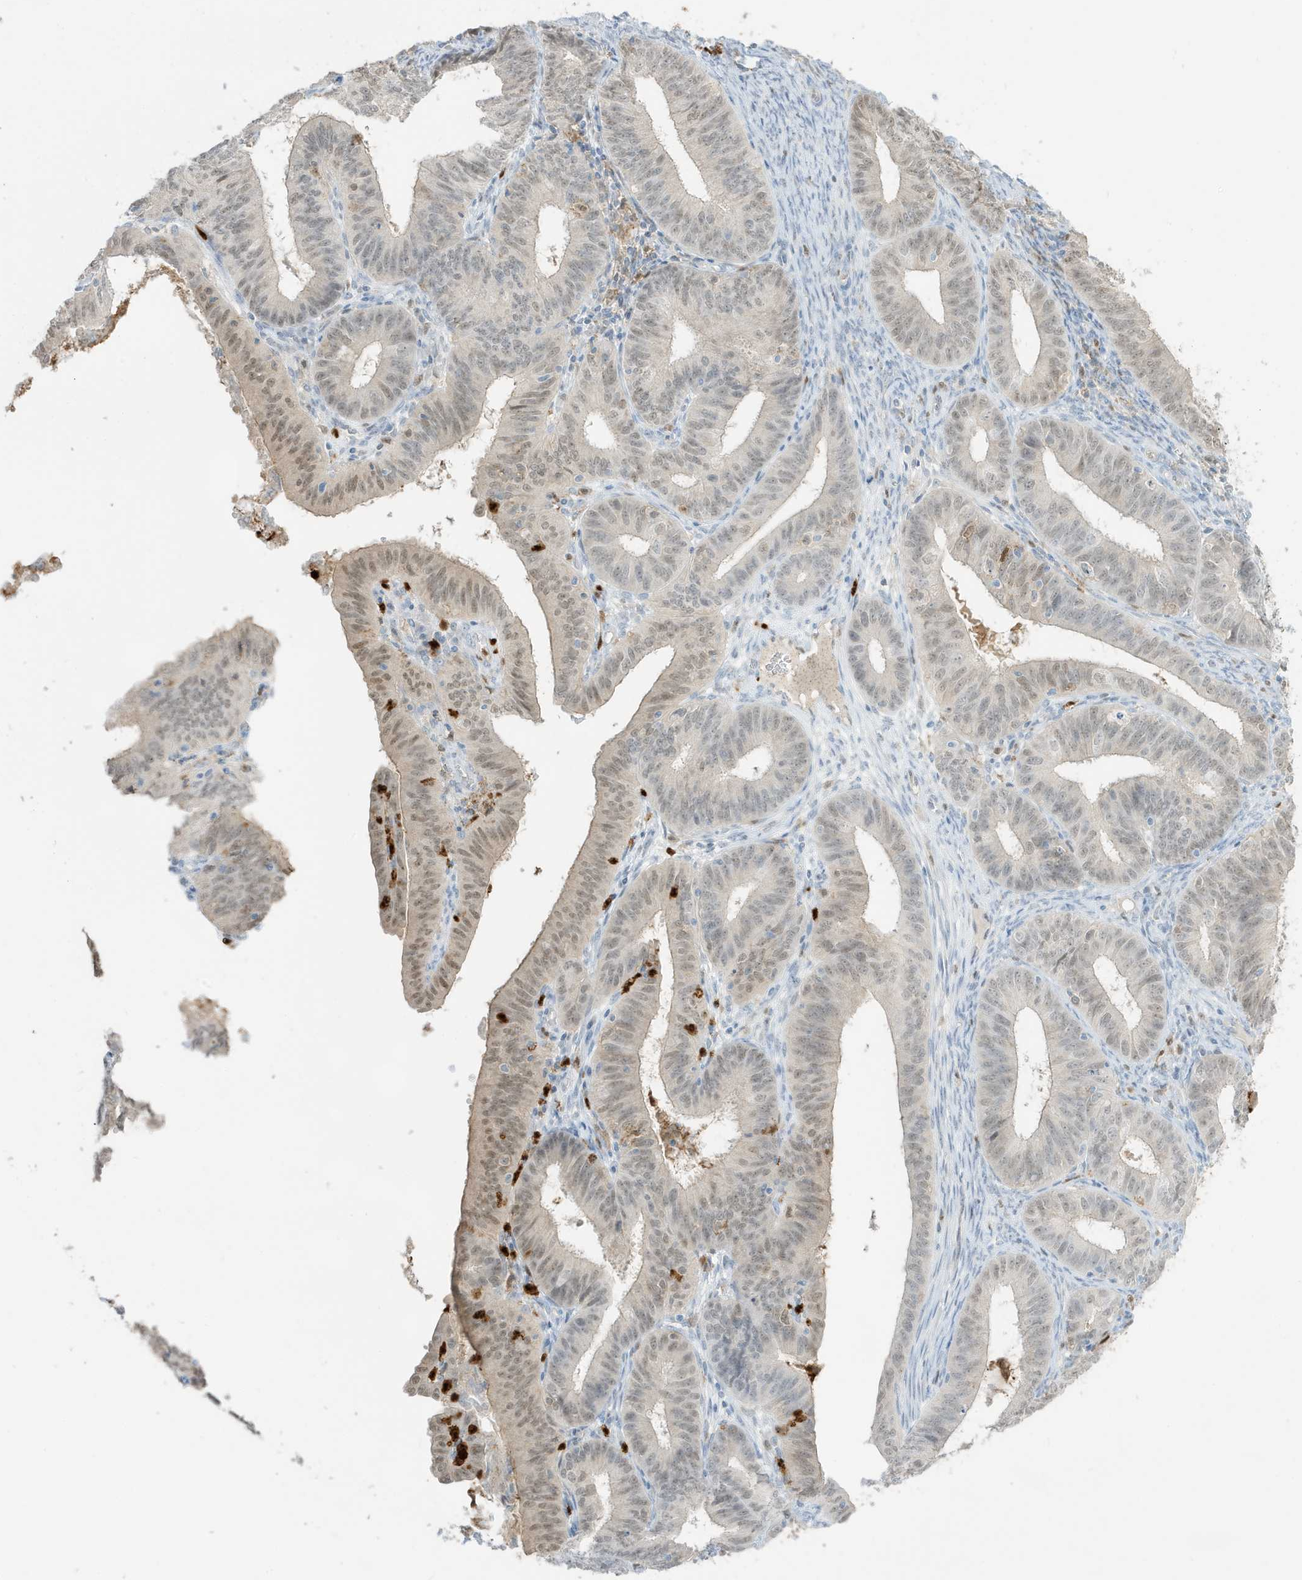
{"staining": {"intensity": "weak", "quantity": "25%-75%", "location": "nuclear"}, "tissue": "endometrial cancer", "cell_type": "Tumor cells", "image_type": "cancer", "snomed": [{"axis": "morphology", "description": "Adenocarcinoma, NOS"}, {"axis": "topography", "description": "Endometrium"}], "caption": "A low amount of weak nuclear expression is seen in approximately 25%-75% of tumor cells in endometrial cancer (adenocarcinoma) tissue.", "gene": "GCA", "patient": {"sex": "female", "age": 51}}